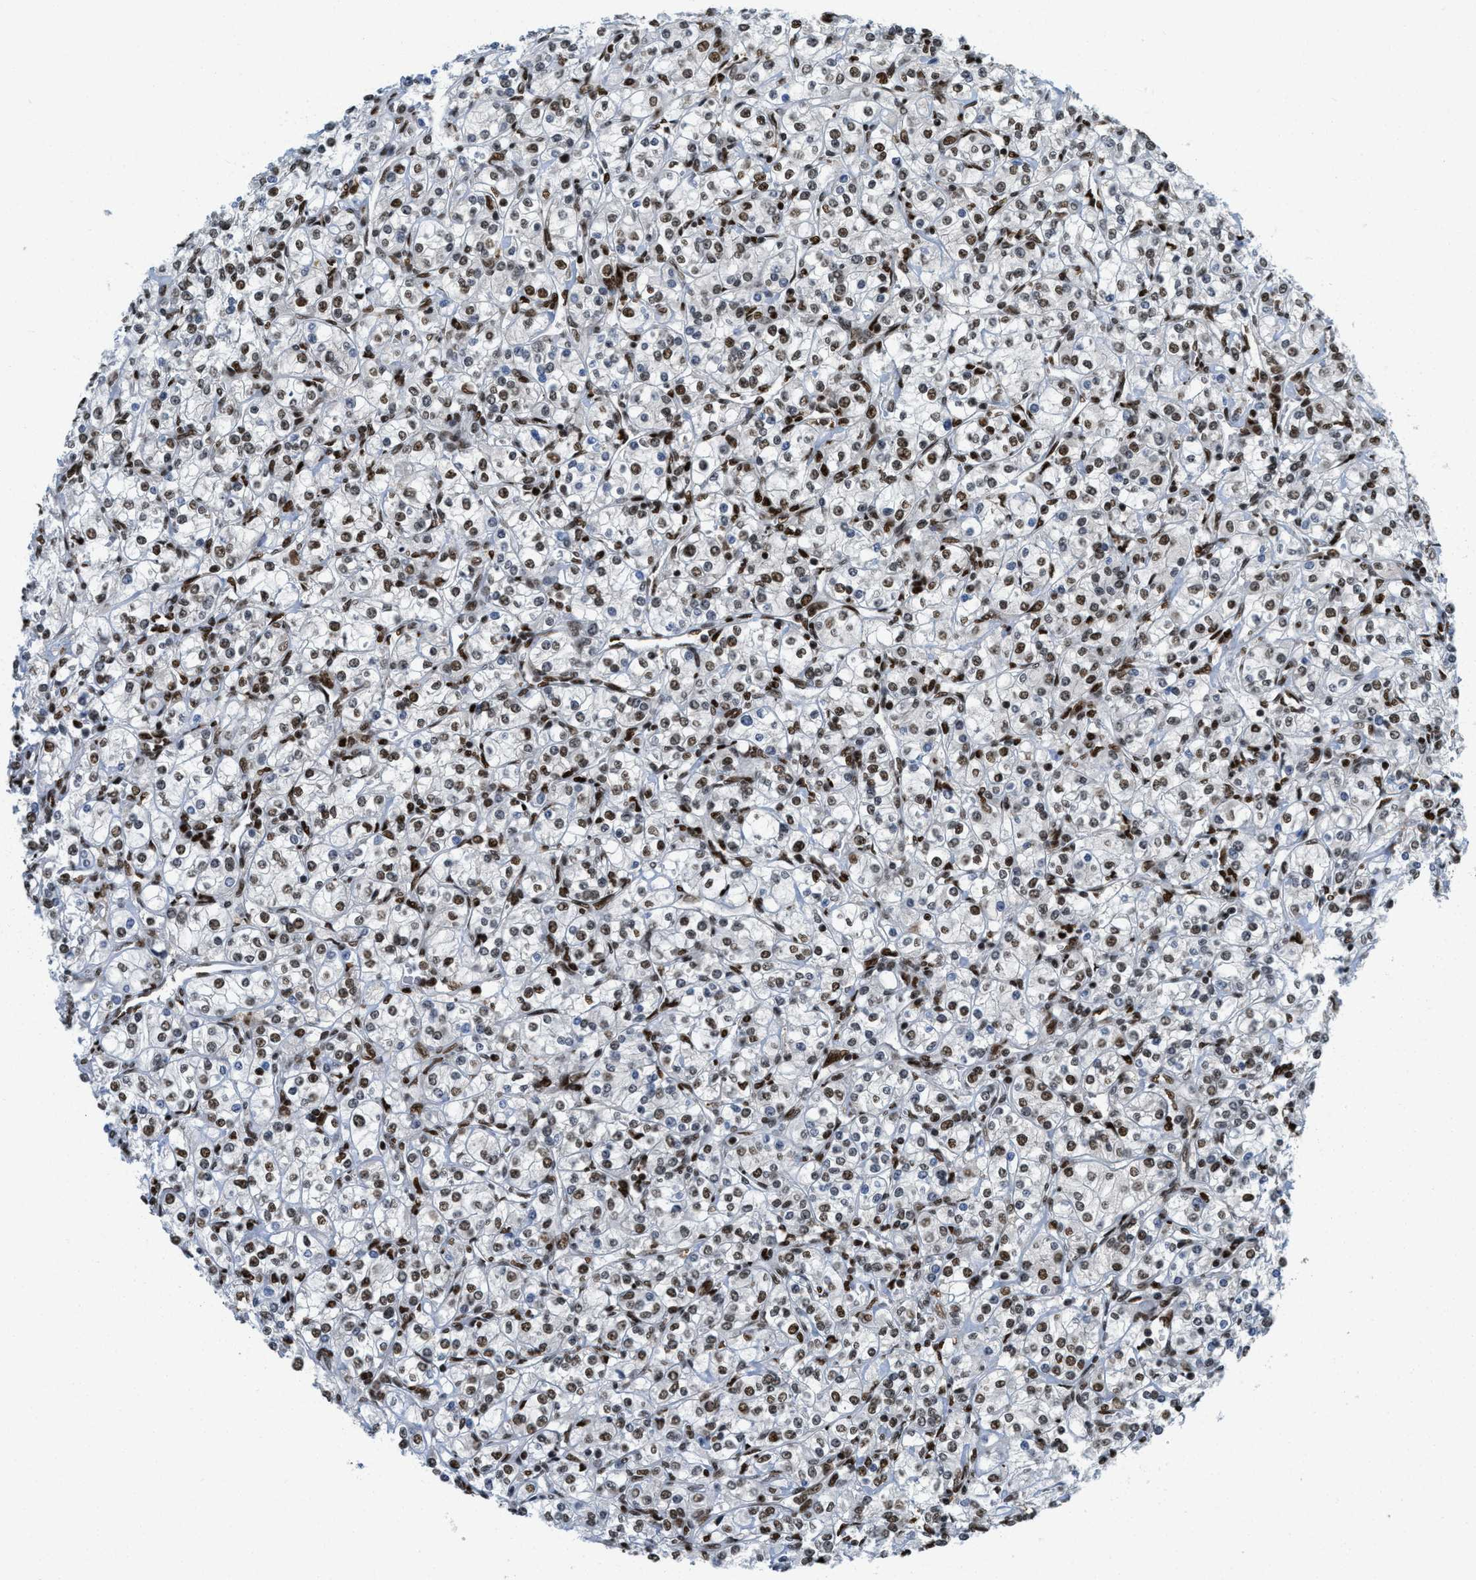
{"staining": {"intensity": "moderate", "quantity": ">75%", "location": "nuclear"}, "tissue": "renal cancer", "cell_type": "Tumor cells", "image_type": "cancer", "snomed": [{"axis": "morphology", "description": "Adenocarcinoma, NOS"}, {"axis": "topography", "description": "Kidney"}], "caption": "Tumor cells display medium levels of moderate nuclear positivity in approximately >75% of cells in adenocarcinoma (renal).", "gene": "RFX5", "patient": {"sex": "male", "age": 77}}